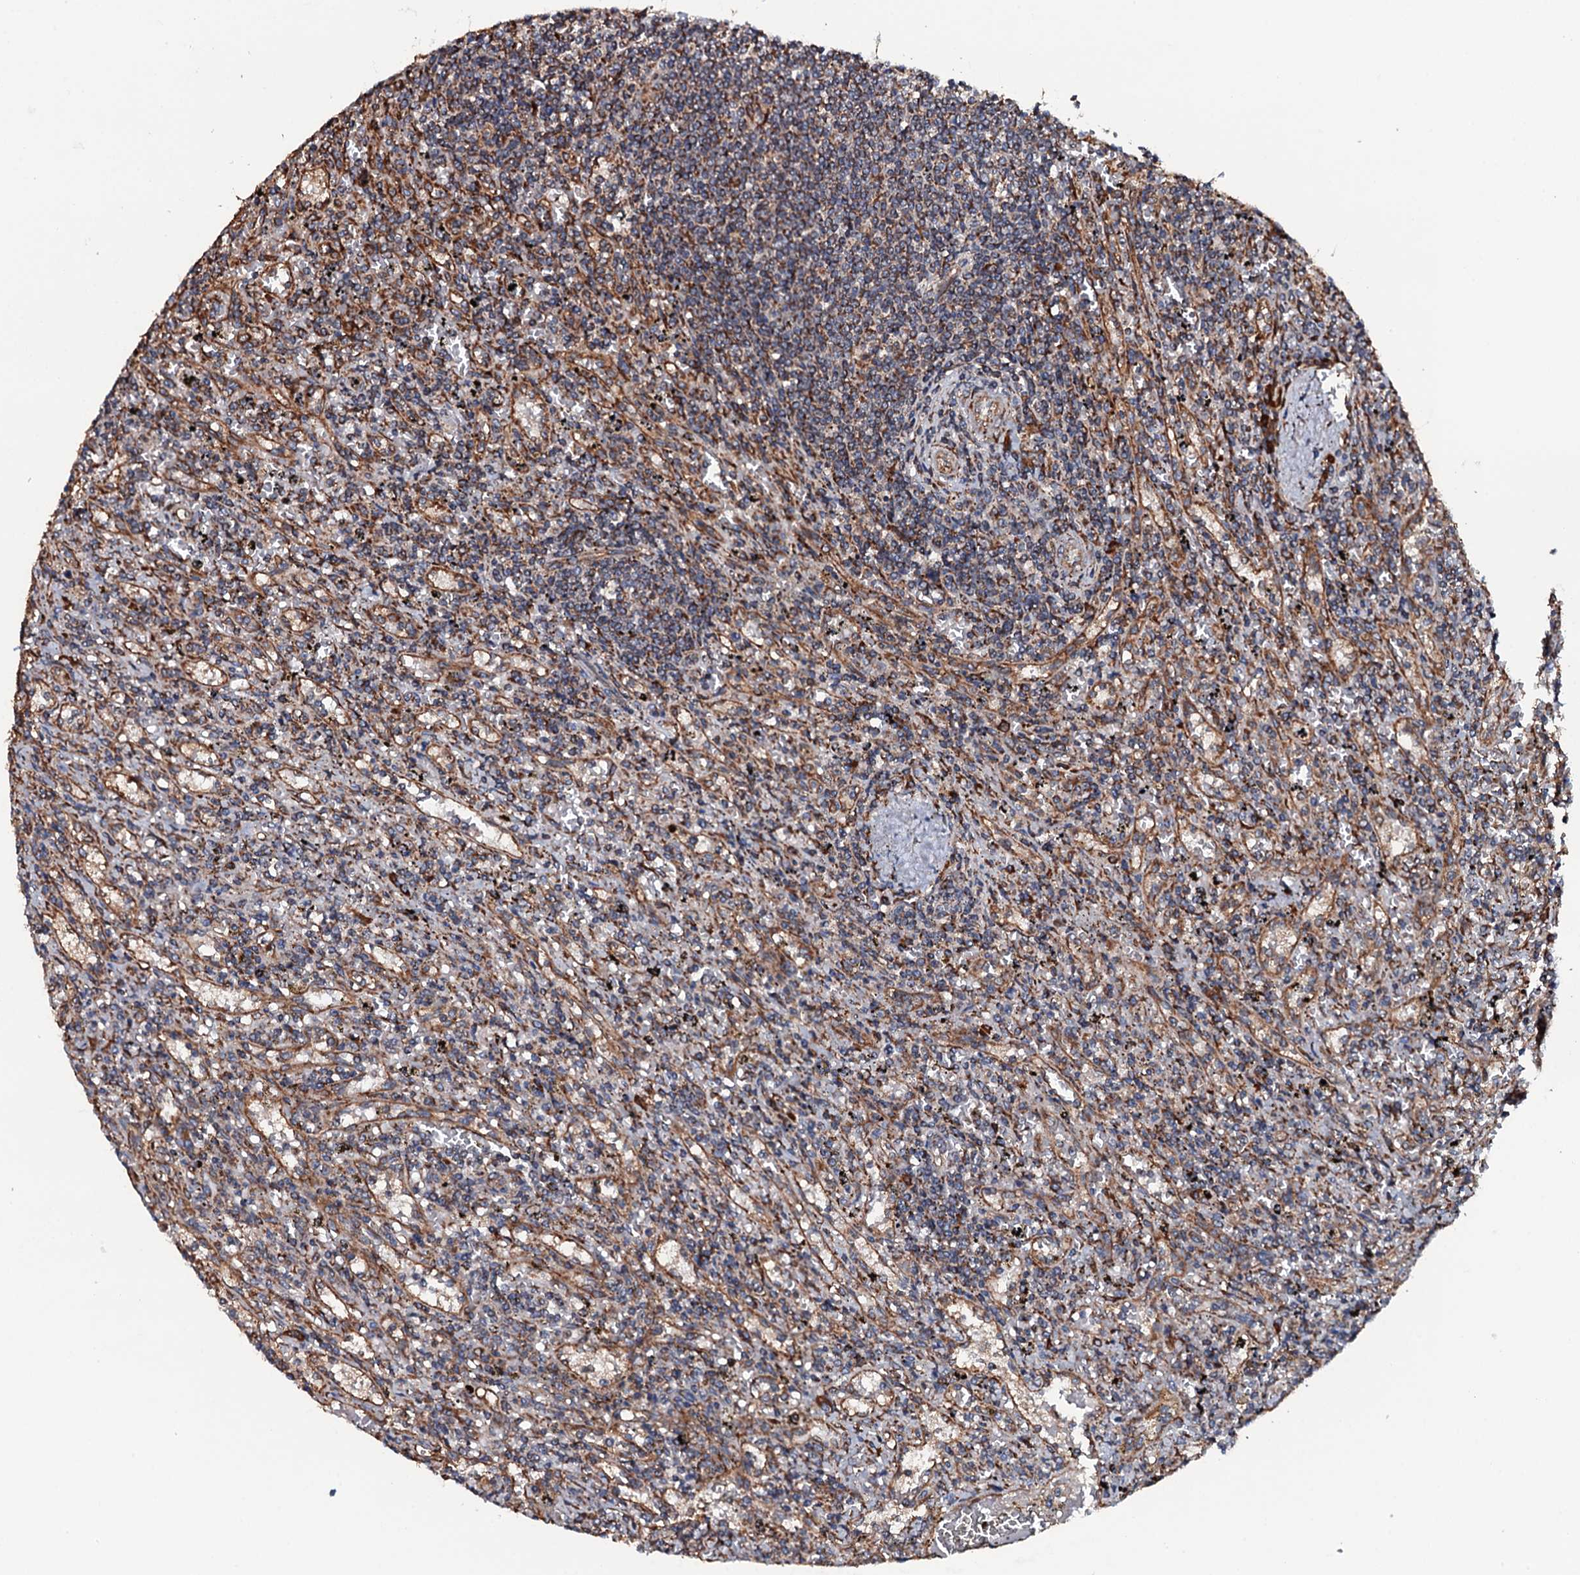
{"staining": {"intensity": "moderate", "quantity": ">75%", "location": "cytoplasmic/membranous"}, "tissue": "lymphoma", "cell_type": "Tumor cells", "image_type": "cancer", "snomed": [{"axis": "morphology", "description": "Malignant lymphoma, non-Hodgkin's type, Low grade"}, {"axis": "topography", "description": "Spleen"}], "caption": "This micrograph shows immunohistochemistry staining of human malignant lymphoma, non-Hodgkin's type (low-grade), with medium moderate cytoplasmic/membranous positivity in approximately >75% of tumor cells.", "gene": "RAB12", "patient": {"sex": "male", "age": 76}}